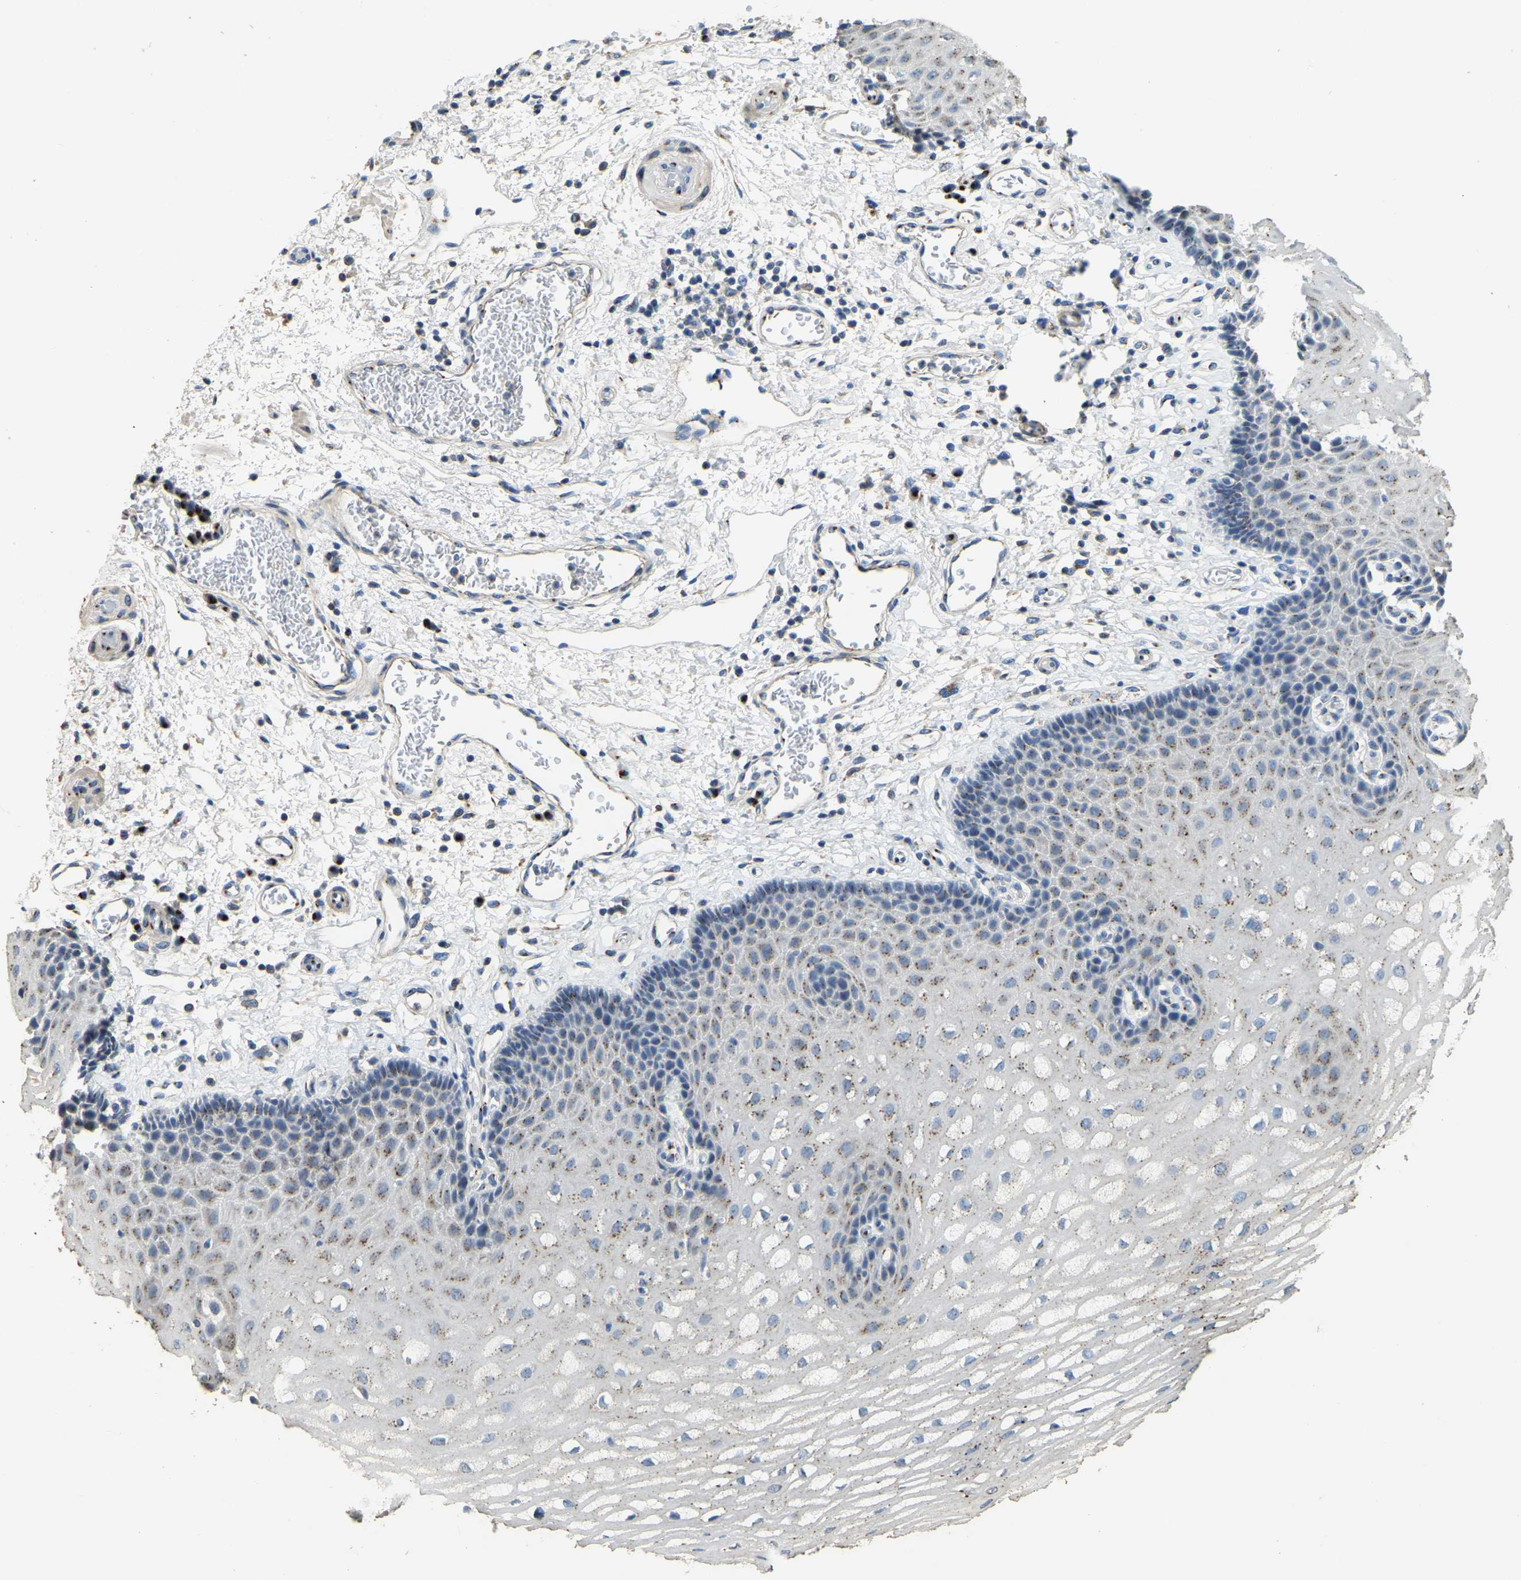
{"staining": {"intensity": "moderate", "quantity": "25%-75%", "location": "cytoplasmic/membranous"}, "tissue": "esophagus", "cell_type": "Squamous epithelial cells", "image_type": "normal", "snomed": [{"axis": "morphology", "description": "Normal tissue, NOS"}, {"axis": "topography", "description": "Esophagus"}], "caption": "This is a micrograph of IHC staining of normal esophagus, which shows moderate positivity in the cytoplasmic/membranous of squamous epithelial cells.", "gene": "FAM174A", "patient": {"sex": "male", "age": 54}}